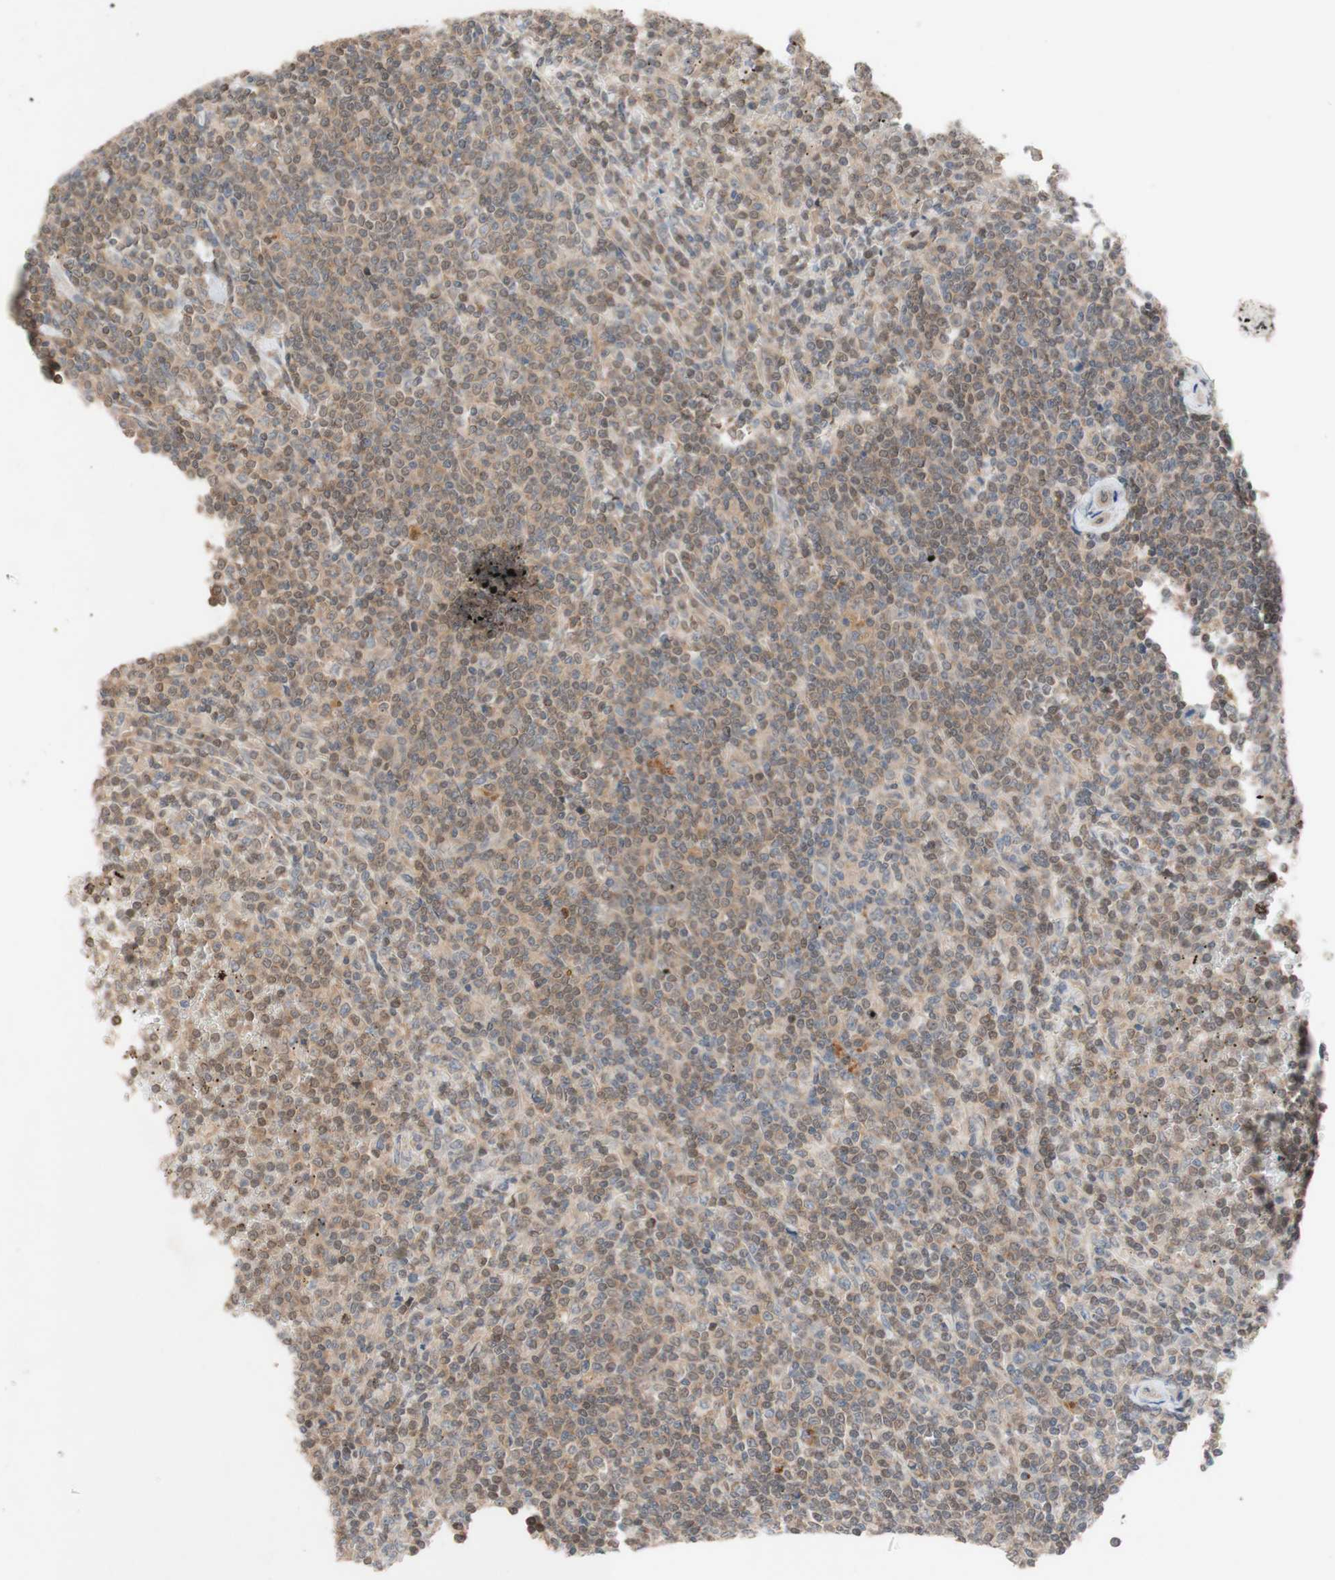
{"staining": {"intensity": "moderate", "quantity": ">75%", "location": "cytoplasmic/membranous,nuclear"}, "tissue": "lymphoma", "cell_type": "Tumor cells", "image_type": "cancer", "snomed": [{"axis": "morphology", "description": "Malignant lymphoma, non-Hodgkin's type, Low grade"}, {"axis": "topography", "description": "Spleen"}], "caption": "Tumor cells show medium levels of moderate cytoplasmic/membranous and nuclear staining in about >75% of cells in malignant lymphoma, non-Hodgkin's type (low-grade).", "gene": "PEX2", "patient": {"sex": "female", "age": 19}}